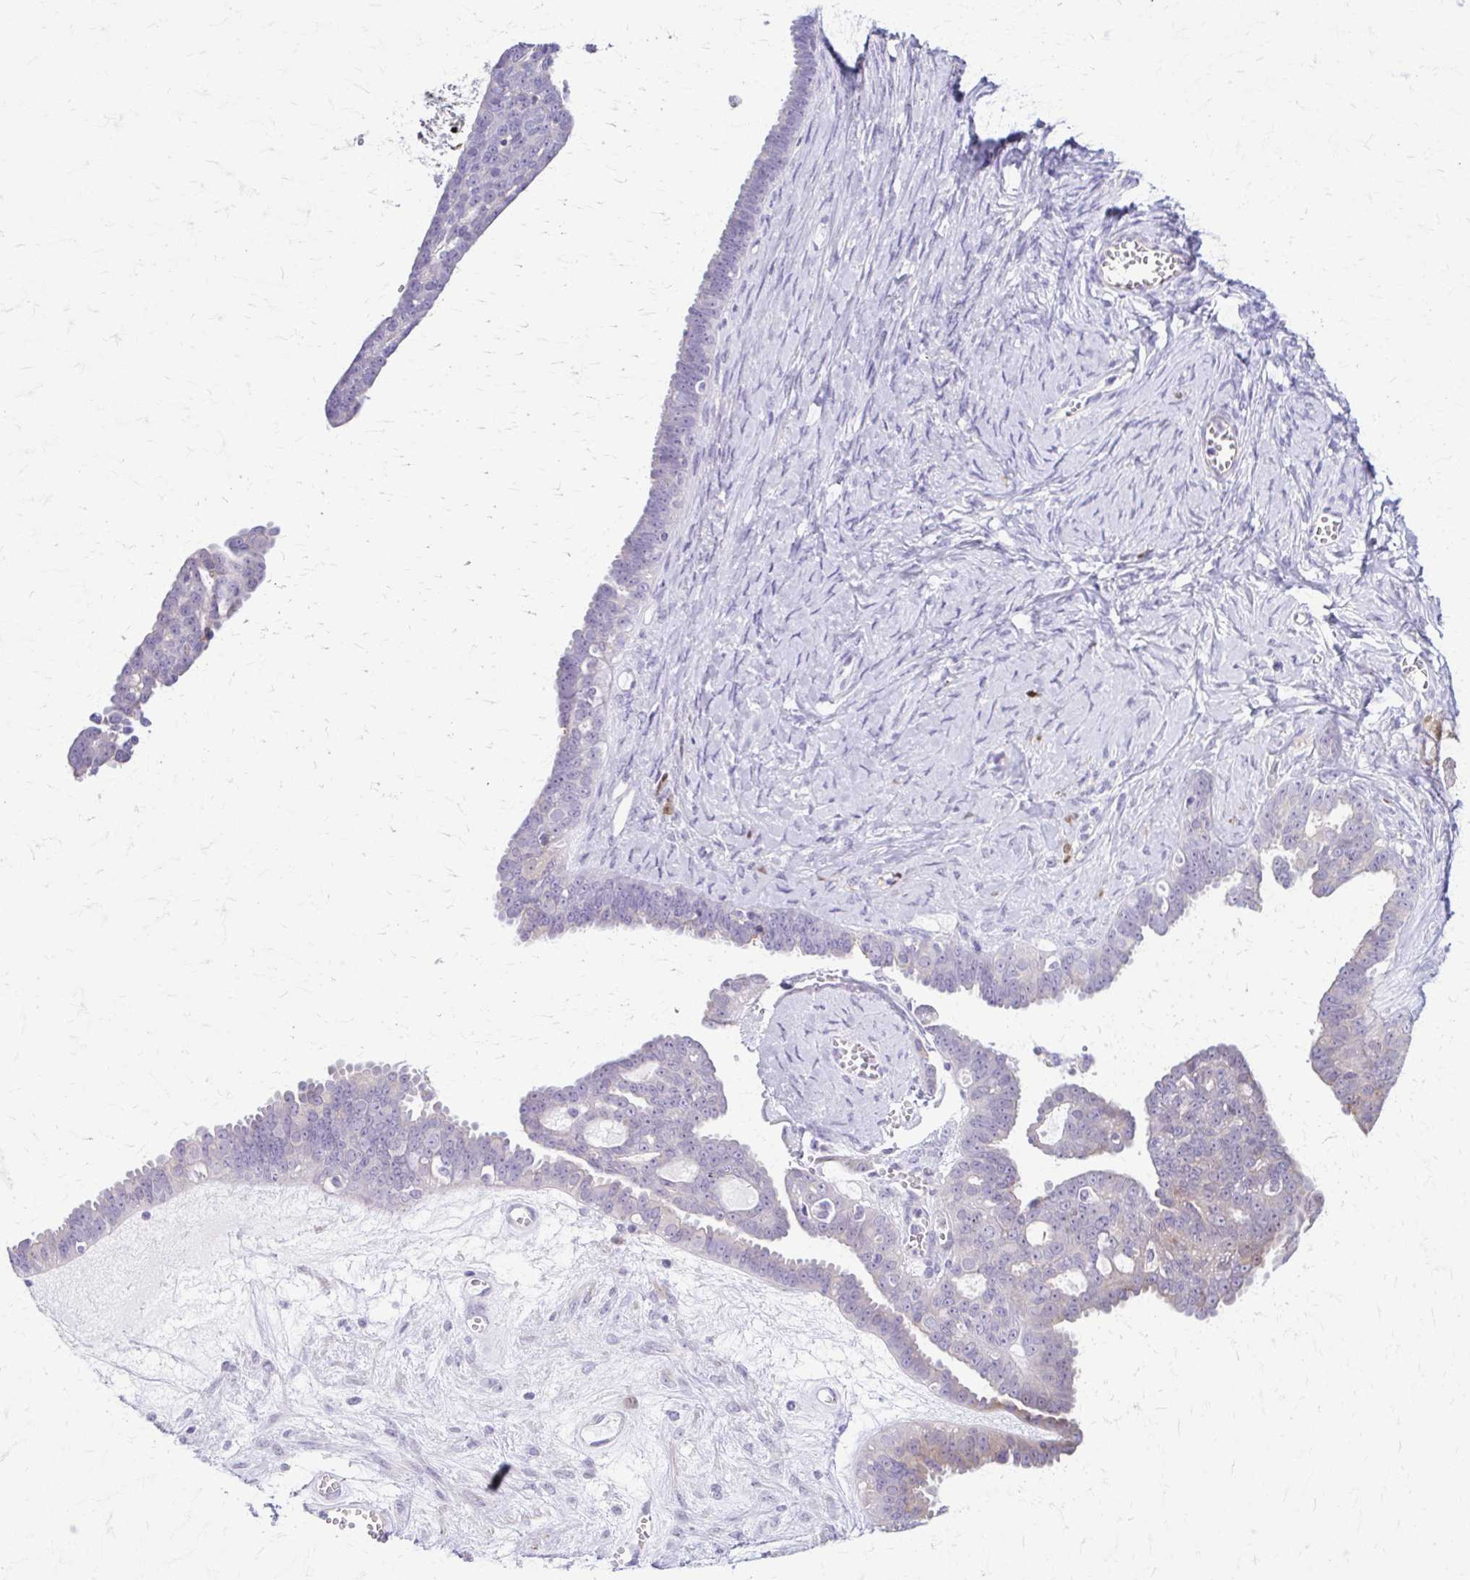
{"staining": {"intensity": "weak", "quantity": "<25%", "location": "cytoplasmic/membranous"}, "tissue": "ovarian cancer", "cell_type": "Tumor cells", "image_type": "cancer", "snomed": [{"axis": "morphology", "description": "Cystadenocarcinoma, serous, NOS"}, {"axis": "topography", "description": "Ovary"}], "caption": "This is an IHC histopathology image of ovarian cancer (serous cystadenocarcinoma). There is no expression in tumor cells.", "gene": "DSP", "patient": {"sex": "female", "age": 71}}